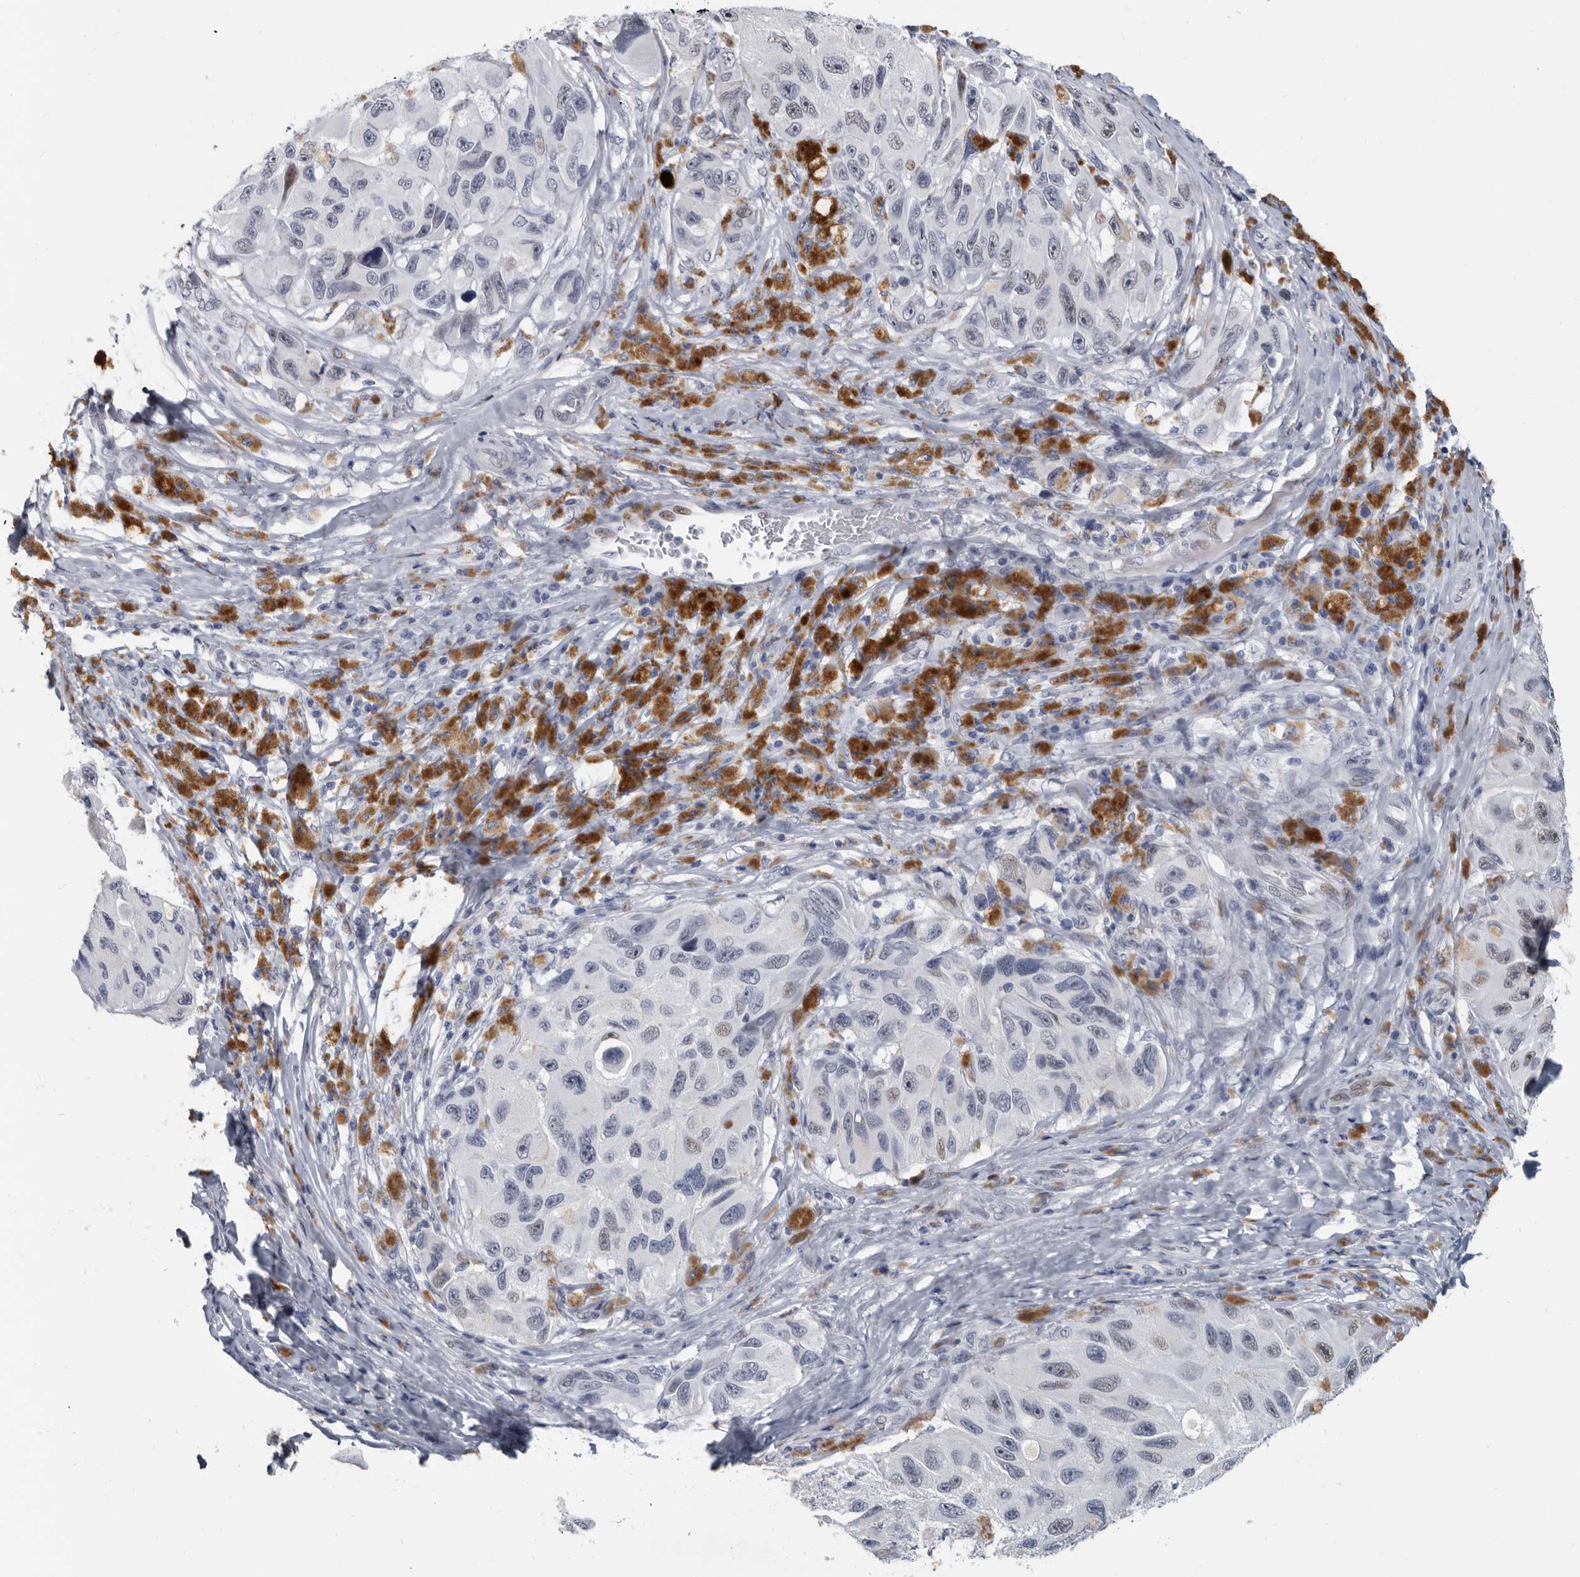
{"staining": {"intensity": "weak", "quantity": "<25%", "location": "cytoplasmic/membranous"}, "tissue": "melanoma", "cell_type": "Tumor cells", "image_type": "cancer", "snomed": [{"axis": "morphology", "description": "Malignant melanoma, NOS"}, {"axis": "topography", "description": "Skin"}], "caption": "An image of malignant melanoma stained for a protein demonstrates no brown staining in tumor cells.", "gene": "WRAP73", "patient": {"sex": "female", "age": 73}}